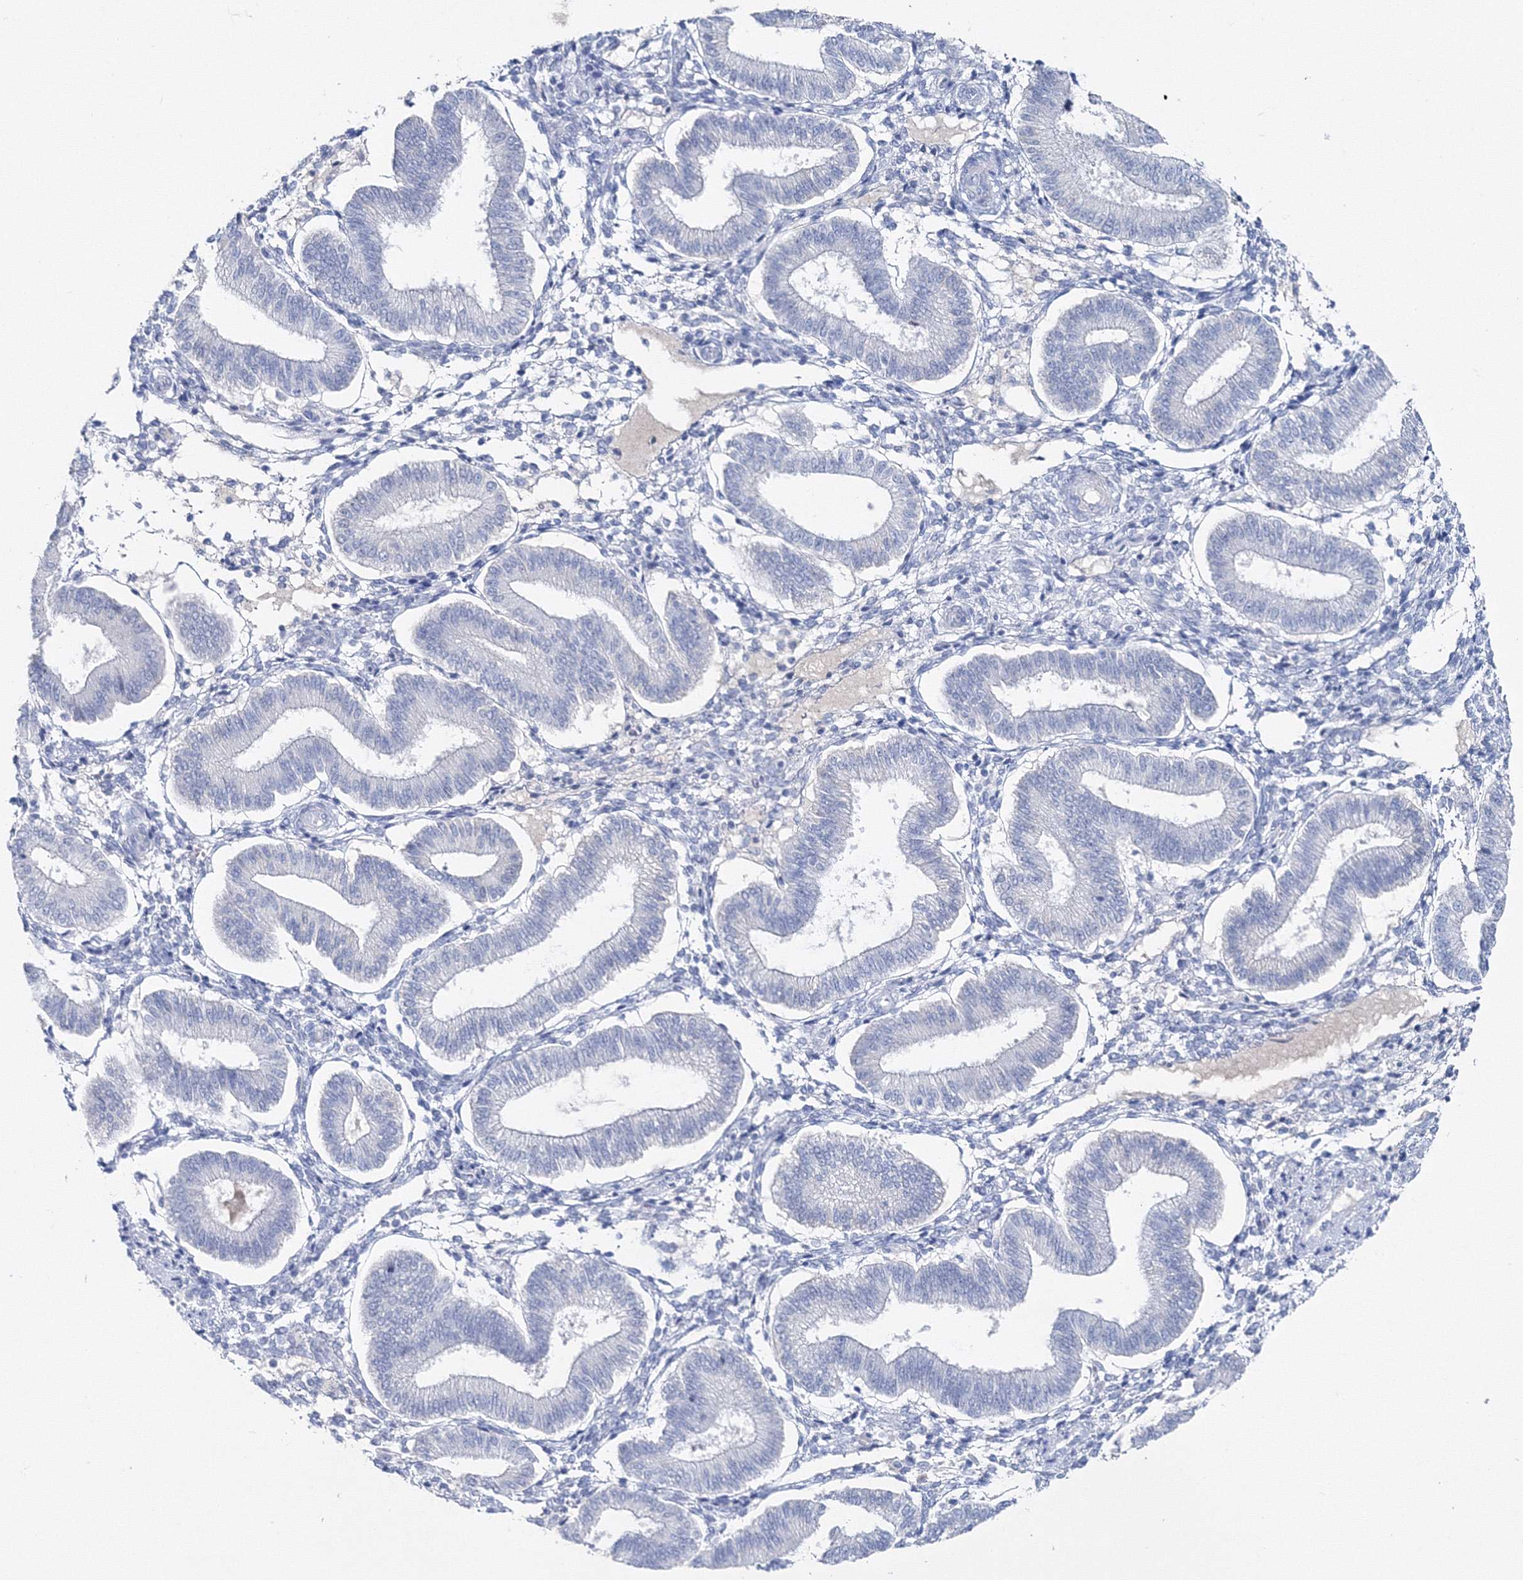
{"staining": {"intensity": "negative", "quantity": "none", "location": "none"}, "tissue": "endometrium", "cell_type": "Cells in endometrial stroma", "image_type": "normal", "snomed": [{"axis": "morphology", "description": "Normal tissue, NOS"}, {"axis": "topography", "description": "Endometrium"}], "caption": "The micrograph reveals no staining of cells in endometrial stroma in normal endometrium. (DAB immunohistochemistry visualized using brightfield microscopy, high magnification).", "gene": "GCKR", "patient": {"sex": "female", "age": 39}}